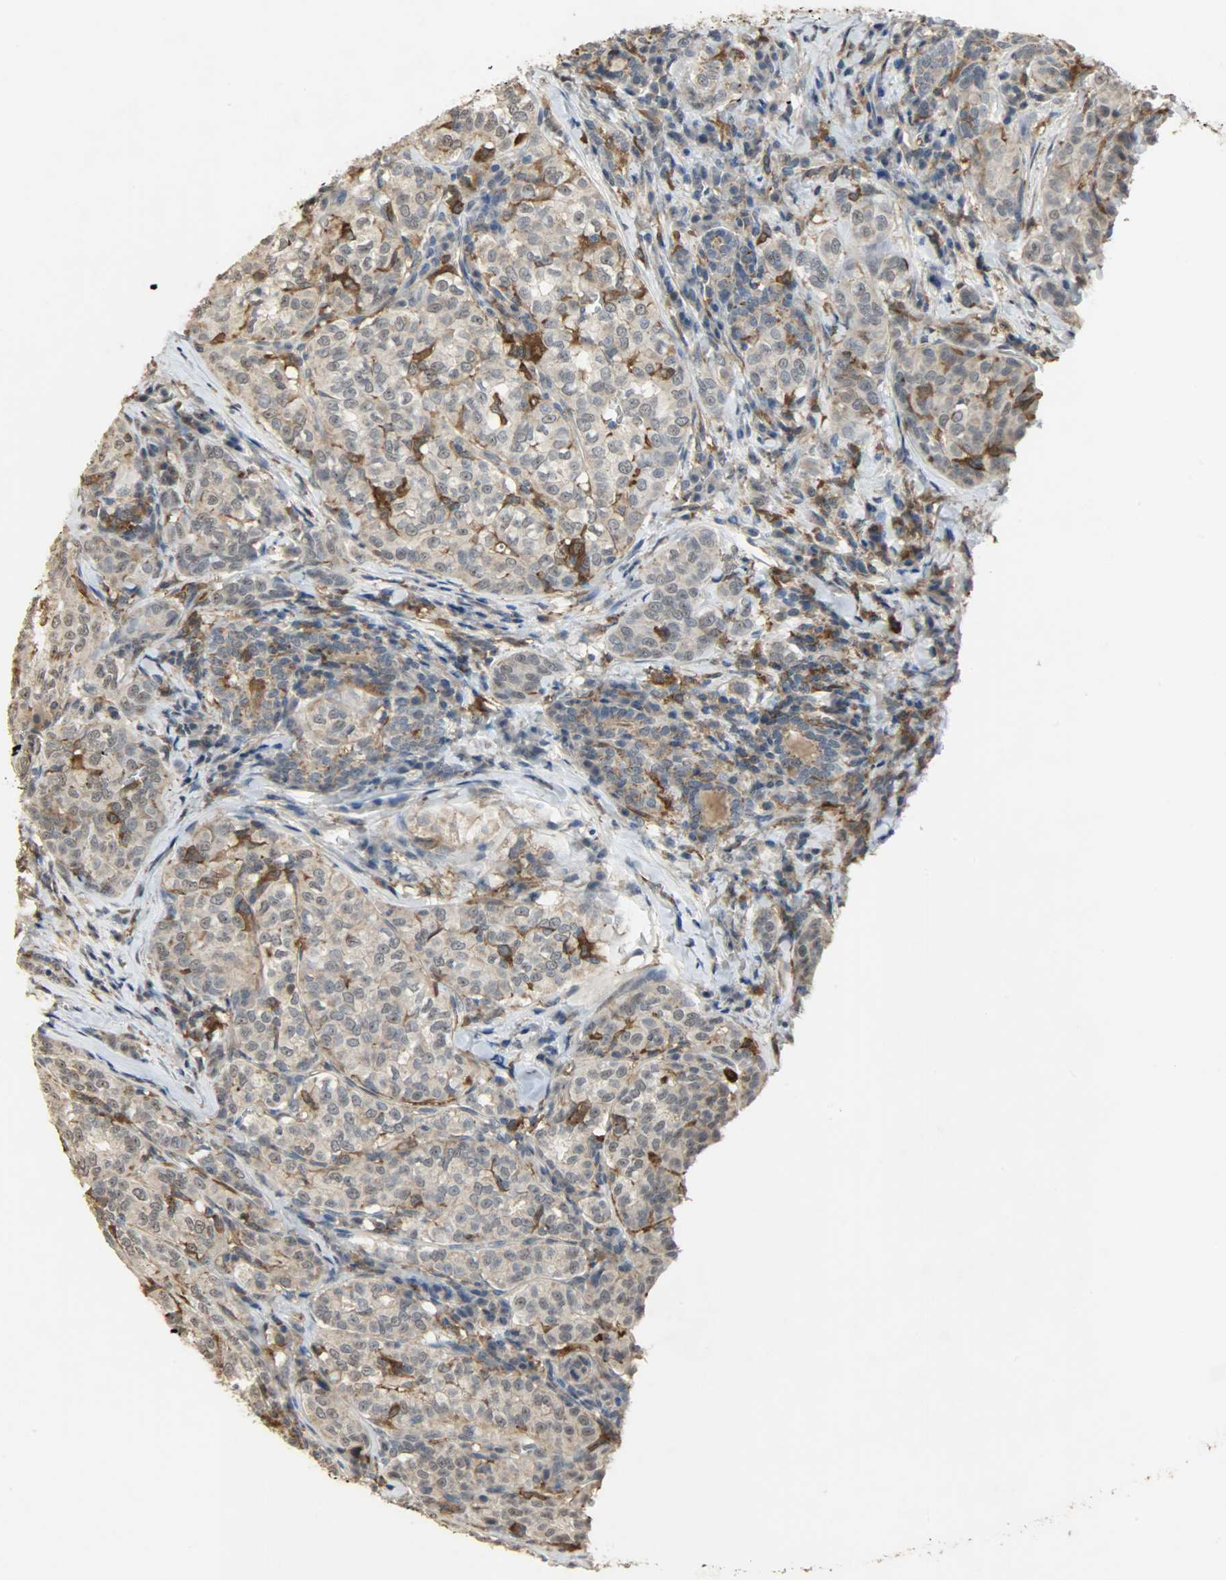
{"staining": {"intensity": "weak", "quantity": "<25%", "location": "cytoplasmic/membranous"}, "tissue": "thyroid cancer", "cell_type": "Tumor cells", "image_type": "cancer", "snomed": [{"axis": "morphology", "description": "Papillary adenocarcinoma, NOS"}, {"axis": "topography", "description": "Thyroid gland"}], "caption": "Thyroid papillary adenocarcinoma was stained to show a protein in brown. There is no significant positivity in tumor cells. (DAB immunohistochemistry (IHC), high magnification).", "gene": "SKAP2", "patient": {"sex": "female", "age": 30}}